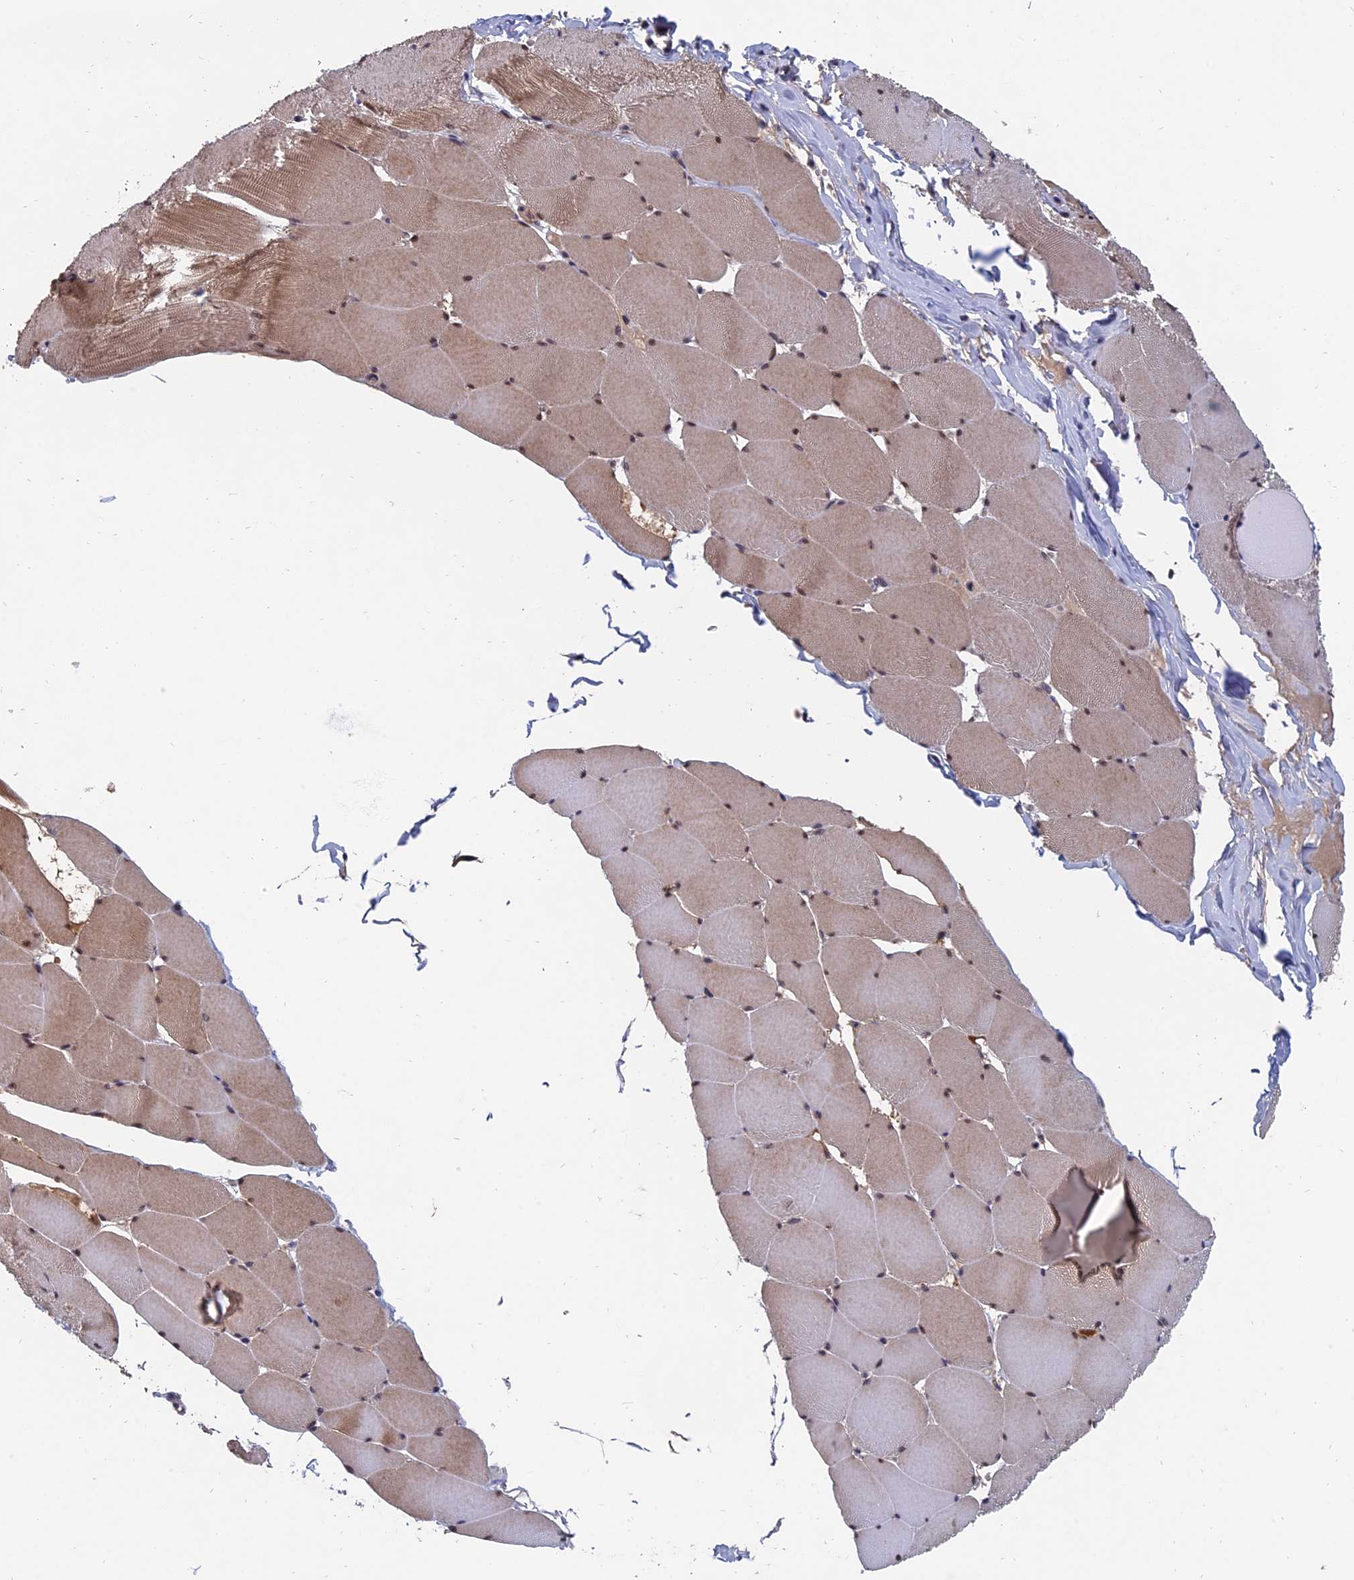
{"staining": {"intensity": "moderate", "quantity": "<25%", "location": "cytoplasmic/membranous,nuclear"}, "tissue": "skeletal muscle", "cell_type": "Myocytes", "image_type": "normal", "snomed": [{"axis": "morphology", "description": "Normal tissue, NOS"}, {"axis": "topography", "description": "Skeletal muscle"}], "caption": "An IHC histopathology image of normal tissue is shown. Protein staining in brown labels moderate cytoplasmic/membranous,nuclear positivity in skeletal muscle within myocytes. (IHC, brightfield microscopy, high magnification).", "gene": "TRAPPC2L", "patient": {"sex": "male", "age": 62}}